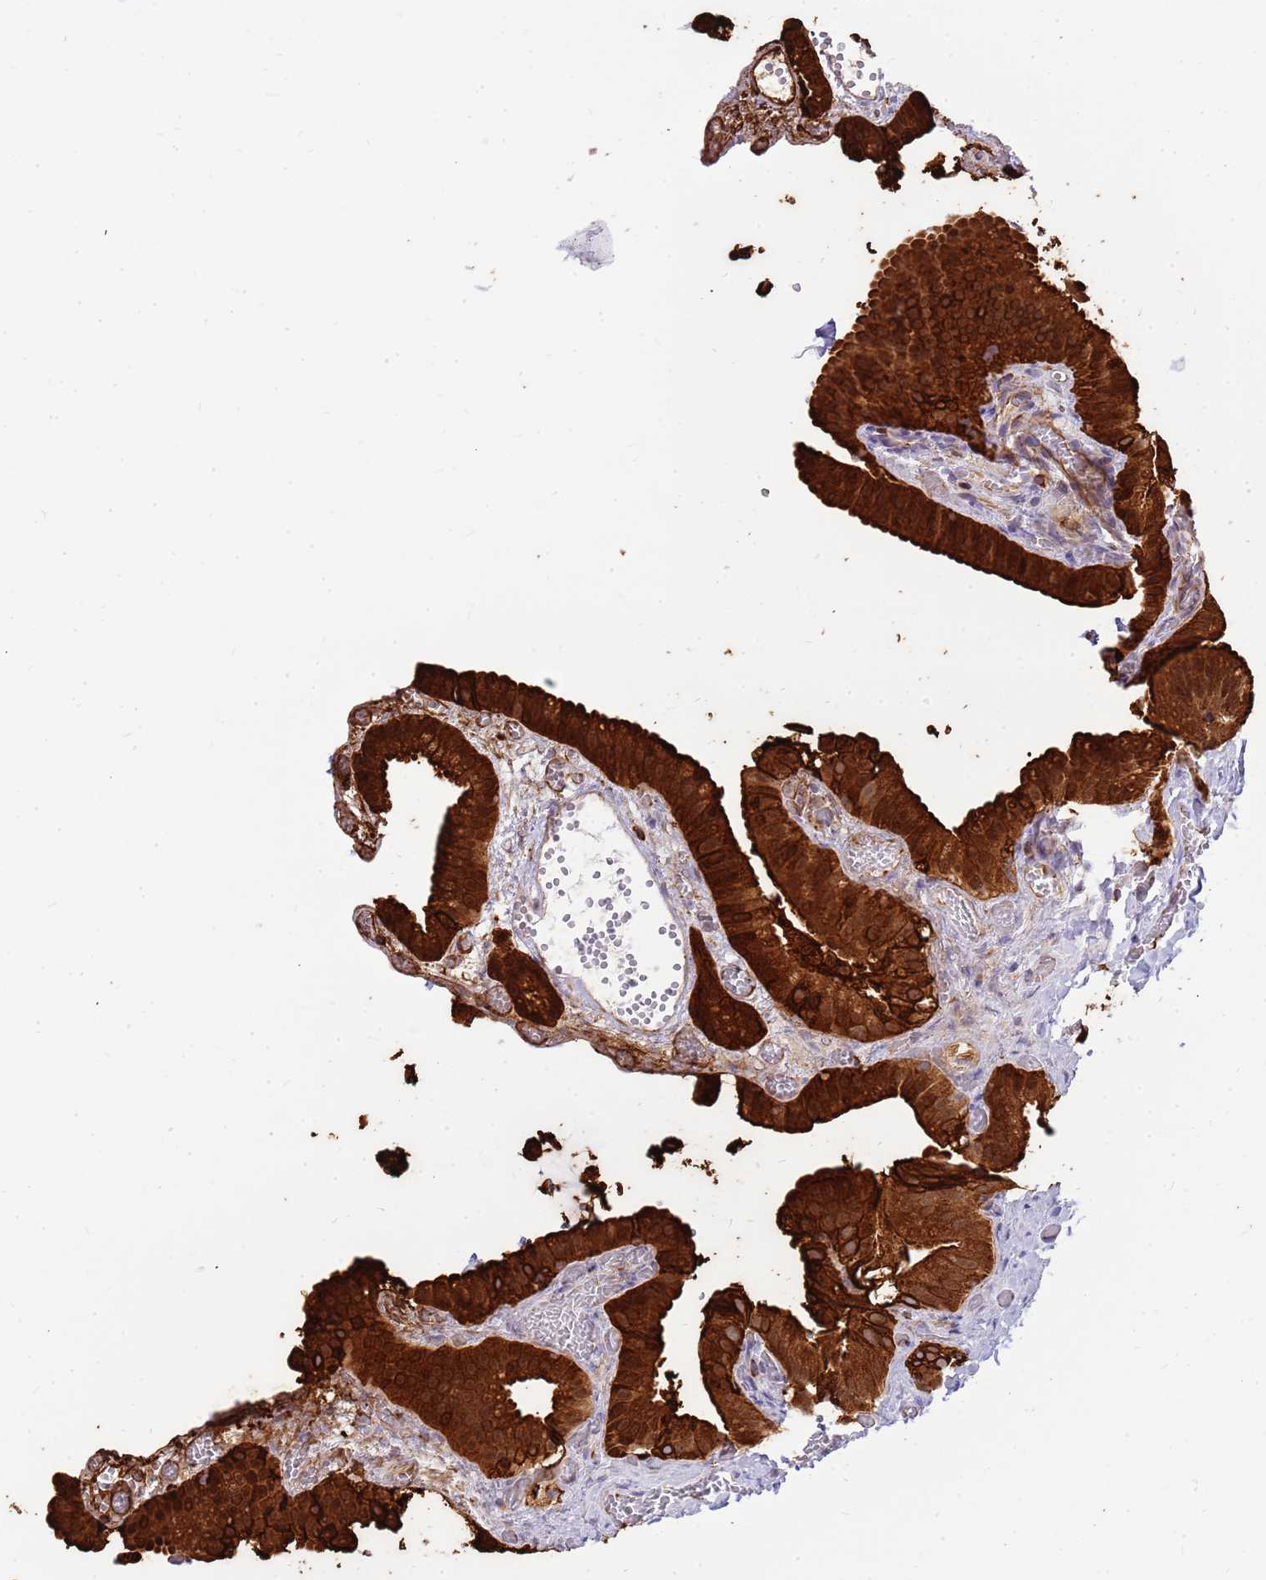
{"staining": {"intensity": "strong", "quantity": ">75%", "location": "cytoplasmic/membranous"}, "tissue": "gallbladder", "cell_type": "Glandular cells", "image_type": "normal", "snomed": [{"axis": "morphology", "description": "Normal tissue, NOS"}, {"axis": "topography", "description": "Gallbladder"}], "caption": "Glandular cells demonstrate high levels of strong cytoplasmic/membranous expression in approximately >75% of cells in unremarkable gallbladder.", "gene": "ZDHHC1", "patient": {"sex": "female", "age": 64}}